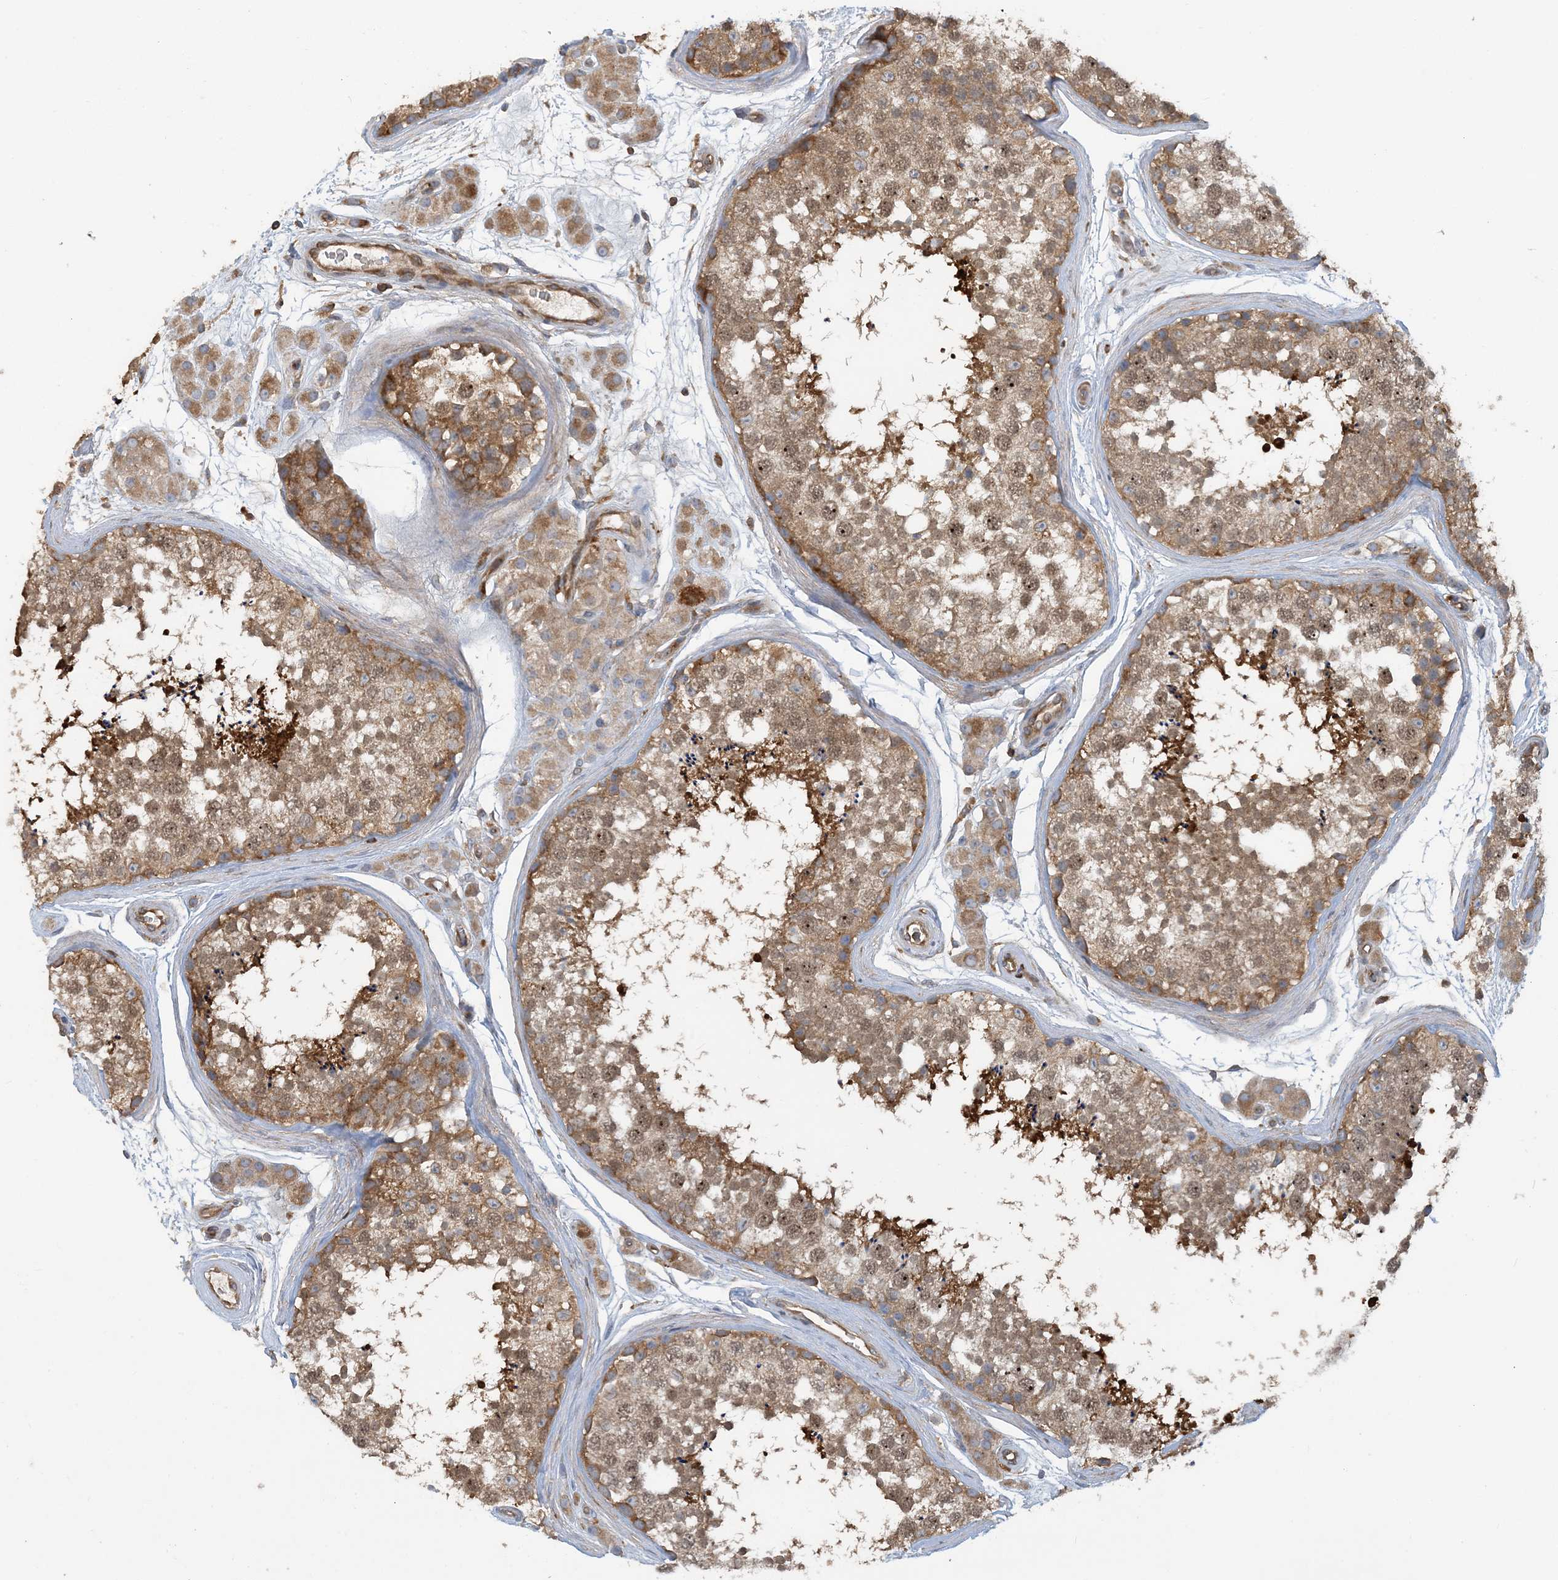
{"staining": {"intensity": "moderate", "quantity": ">75%", "location": "cytoplasmic/membranous"}, "tissue": "testis", "cell_type": "Cells in seminiferous ducts", "image_type": "normal", "snomed": [{"axis": "morphology", "description": "Normal tissue, NOS"}, {"axis": "topography", "description": "Testis"}], "caption": "Immunohistochemical staining of benign human testis reveals >75% levels of moderate cytoplasmic/membranous protein expression in about >75% of cells in seminiferous ducts. The staining was performed using DAB, with brown indicating positive protein expression. Nuclei are stained blue with hematoxylin.", "gene": "SFMBT2", "patient": {"sex": "male", "age": 56}}